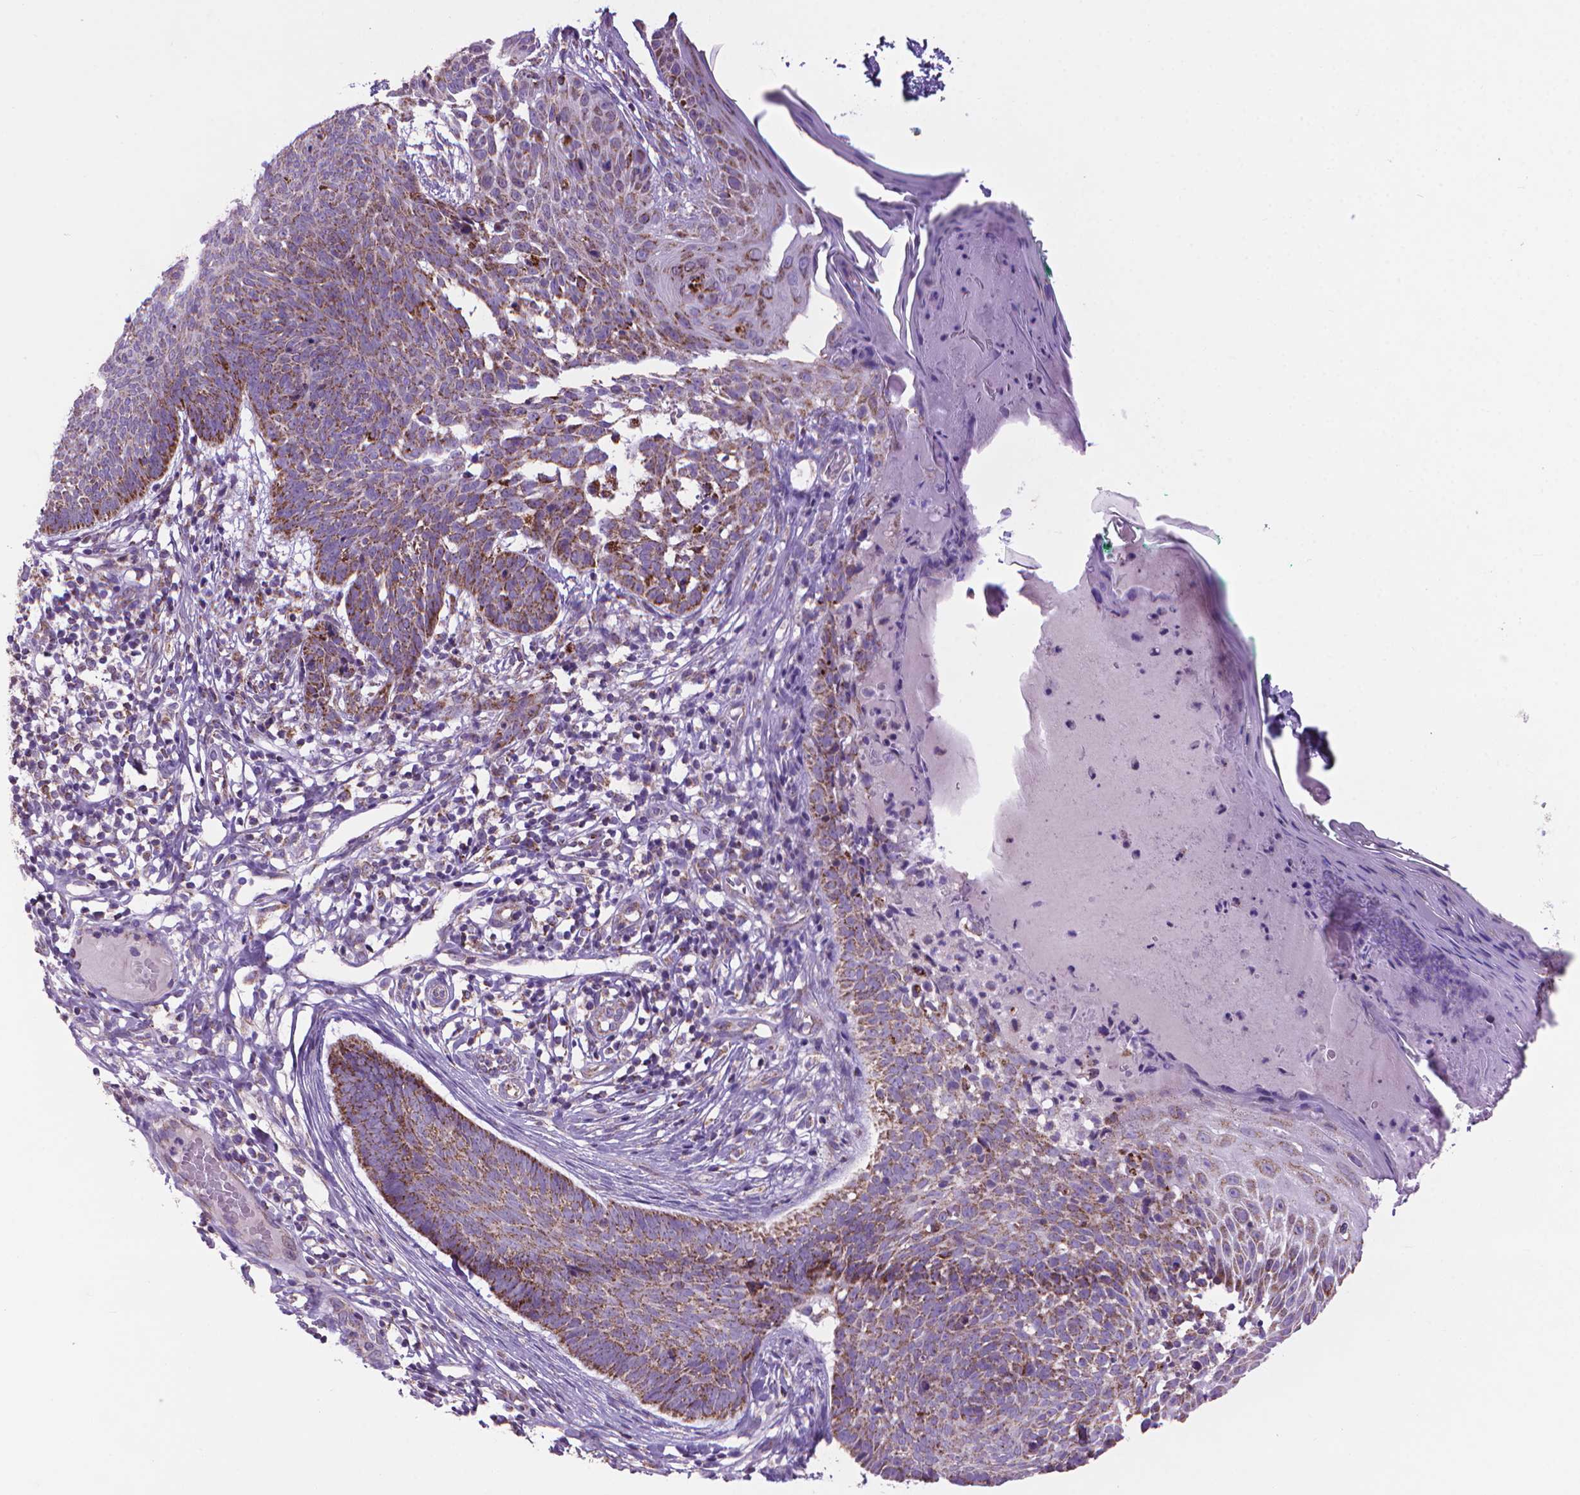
{"staining": {"intensity": "strong", "quantity": "25%-75%", "location": "cytoplasmic/membranous"}, "tissue": "skin cancer", "cell_type": "Tumor cells", "image_type": "cancer", "snomed": [{"axis": "morphology", "description": "Basal cell carcinoma"}, {"axis": "topography", "description": "Skin"}], "caption": "Protein staining of skin cancer tissue displays strong cytoplasmic/membranous positivity in about 25%-75% of tumor cells.", "gene": "VDAC1", "patient": {"sex": "male", "age": 85}}